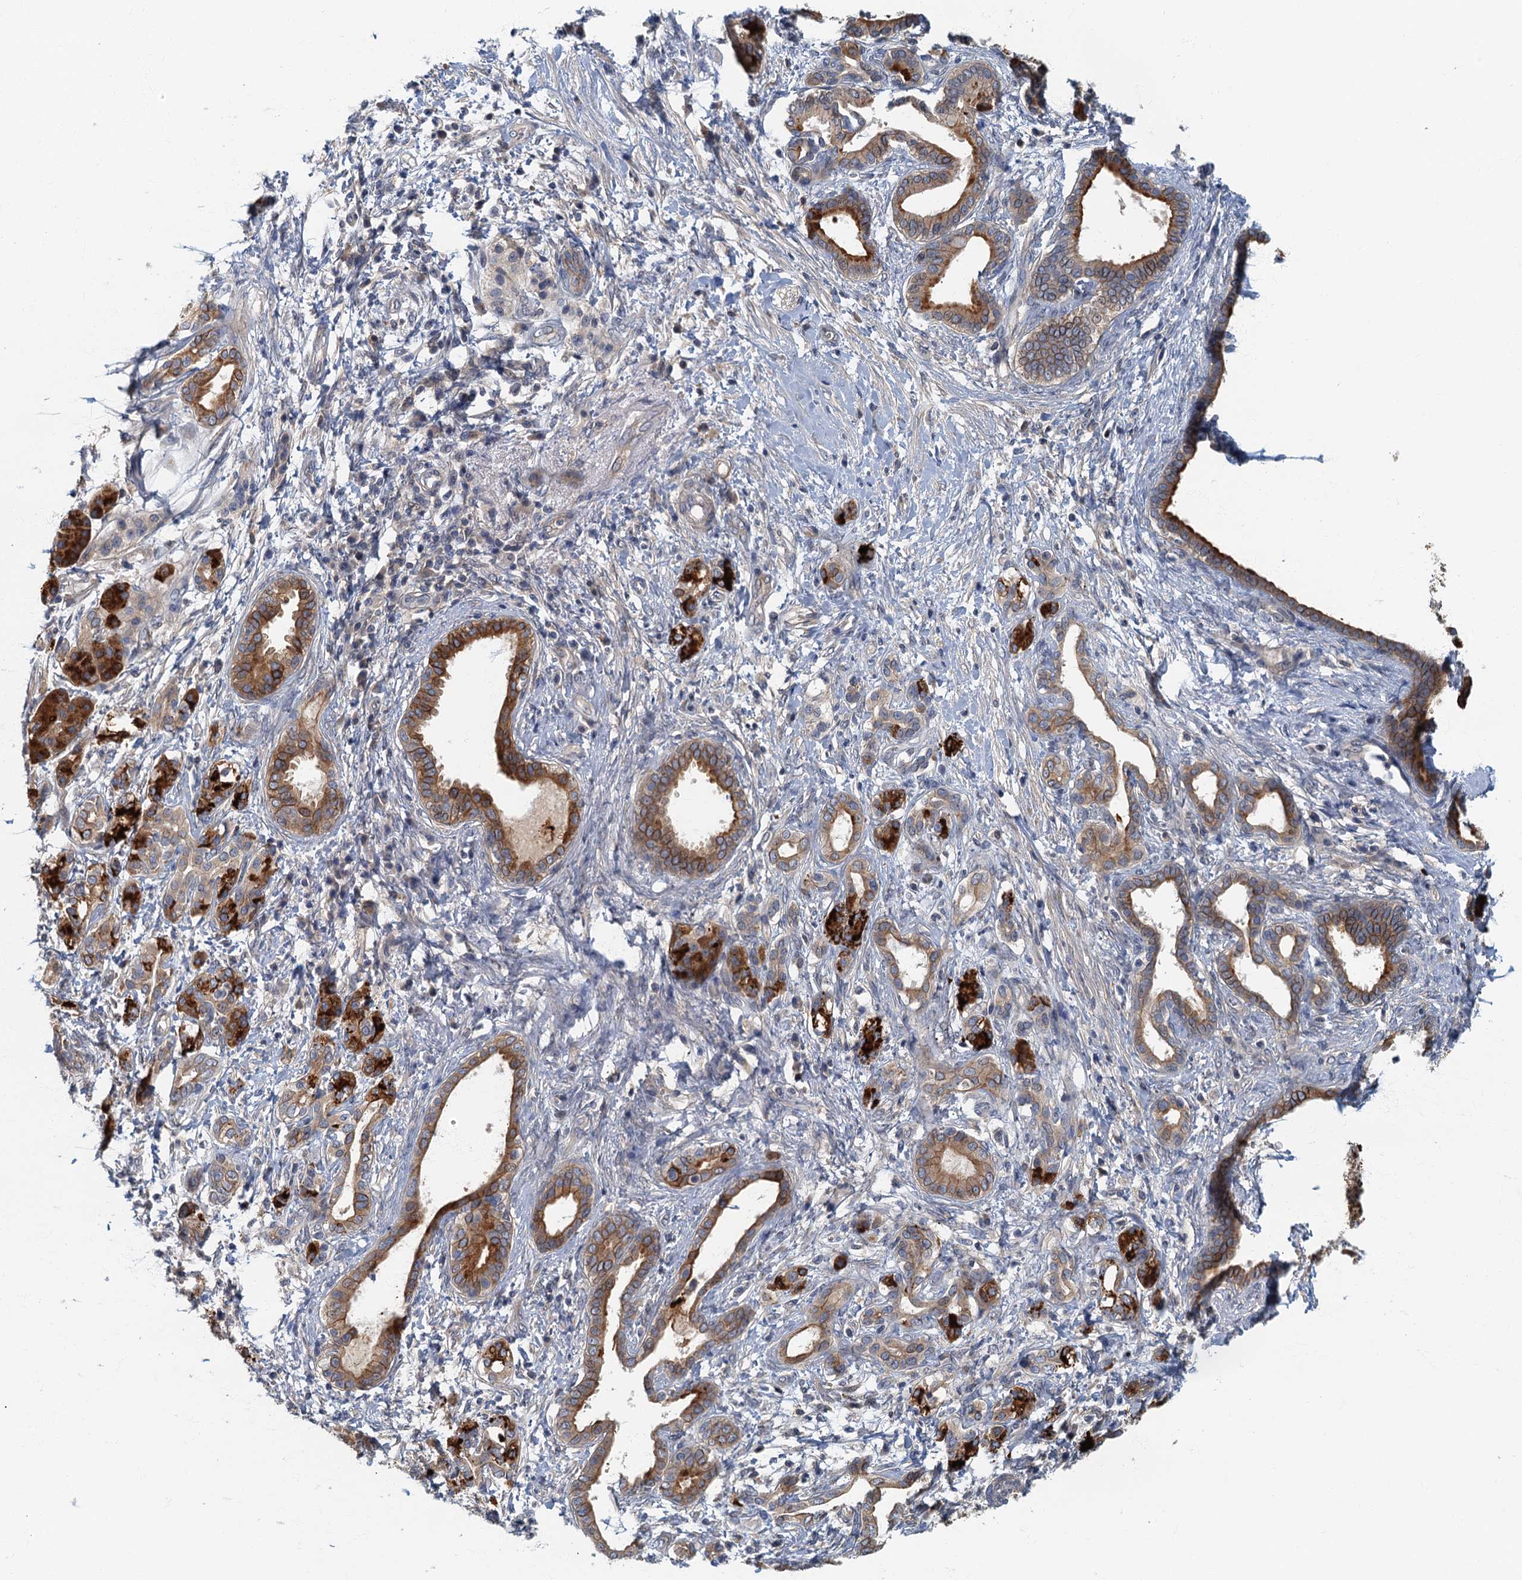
{"staining": {"intensity": "moderate", "quantity": ">75%", "location": "cytoplasmic/membranous"}, "tissue": "pancreatic cancer", "cell_type": "Tumor cells", "image_type": "cancer", "snomed": [{"axis": "morphology", "description": "Adenocarcinoma, NOS"}, {"axis": "topography", "description": "Pancreas"}], "caption": "Moderate cytoplasmic/membranous staining for a protein is present in approximately >75% of tumor cells of pancreatic cancer (adenocarcinoma) using IHC.", "gene": "CKAP2L", "patient": {"sex": "female", "age": 55}}